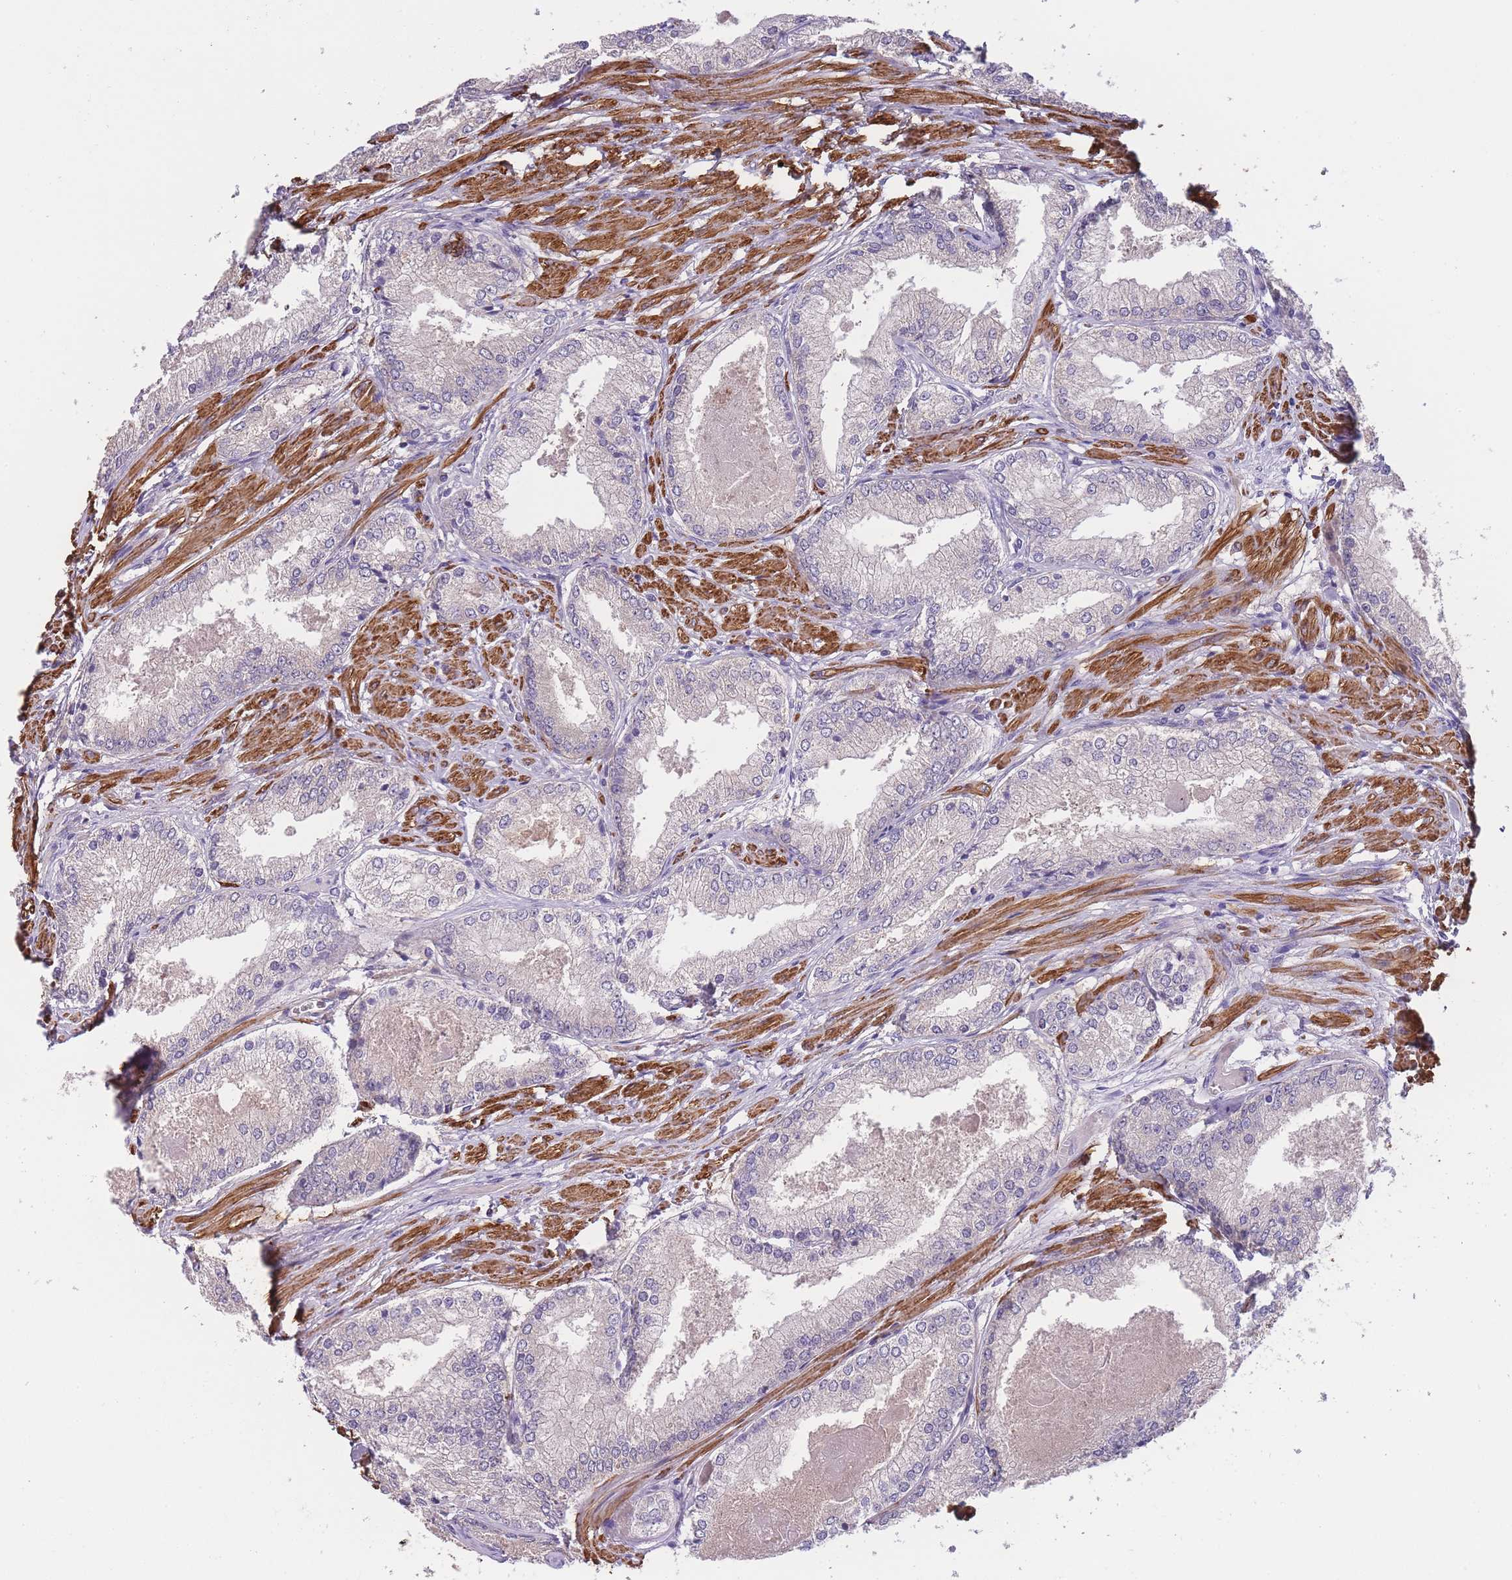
{"staining": {"intensity": "negative", "quantity": "none", "location": "none"}, "tissue": "prostate cancer", "cell_type": "Tumor cells", "image_type": "cancer", "snomed": [{"axis": "morphology", "description": "Adenocarcinoma, Low grade"}, {"axis": "topography", "description": "Prostate"}], "caption": "Immunohistochemistry (IHC) image of neoplastic tissue: low-grade adenocarcinoma (prostate) stained with DAB reveals no significant protein expression in tumor cells.", "gene": "FAM124A", "patient": {"sex": "male", "age": 68}}